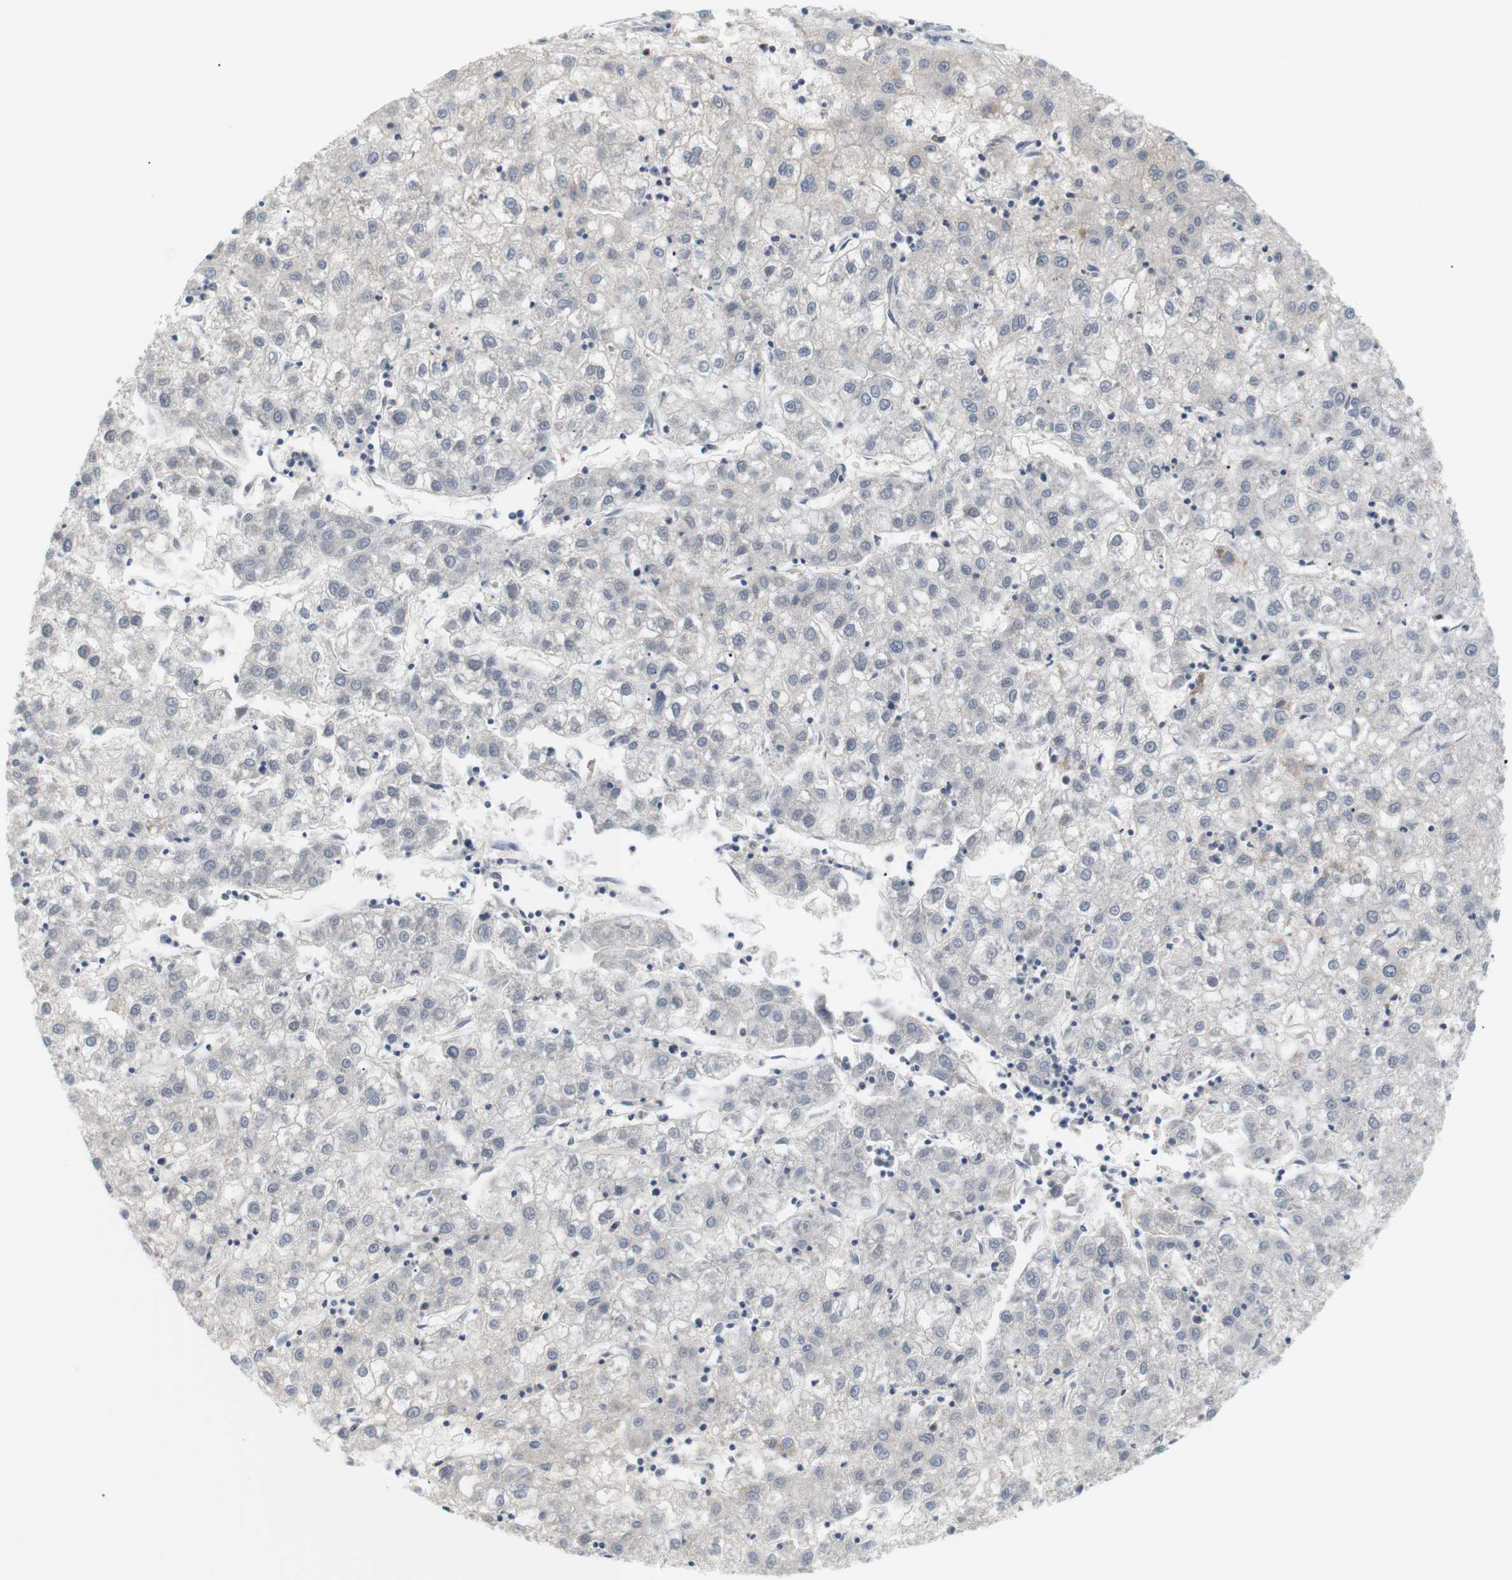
{"staining": {"intensity": "negative", "quantity": "none", "location": "none"}, "tissue": "liver cancer", "cell_type": "Tumor cells", "image_type": "cancer", "snomed": [{"axis": "morphology", "description": "Carcinoma, Hepatocellular, NOS"}, {"axis": "topography", "description": "Liver"}], "caption": "Liver cancer was stained to show a protein in brown. There is no significant staining in tumor cells.", "gene": "EVA1C", "patient": {"sex": "male", "age": 72}}